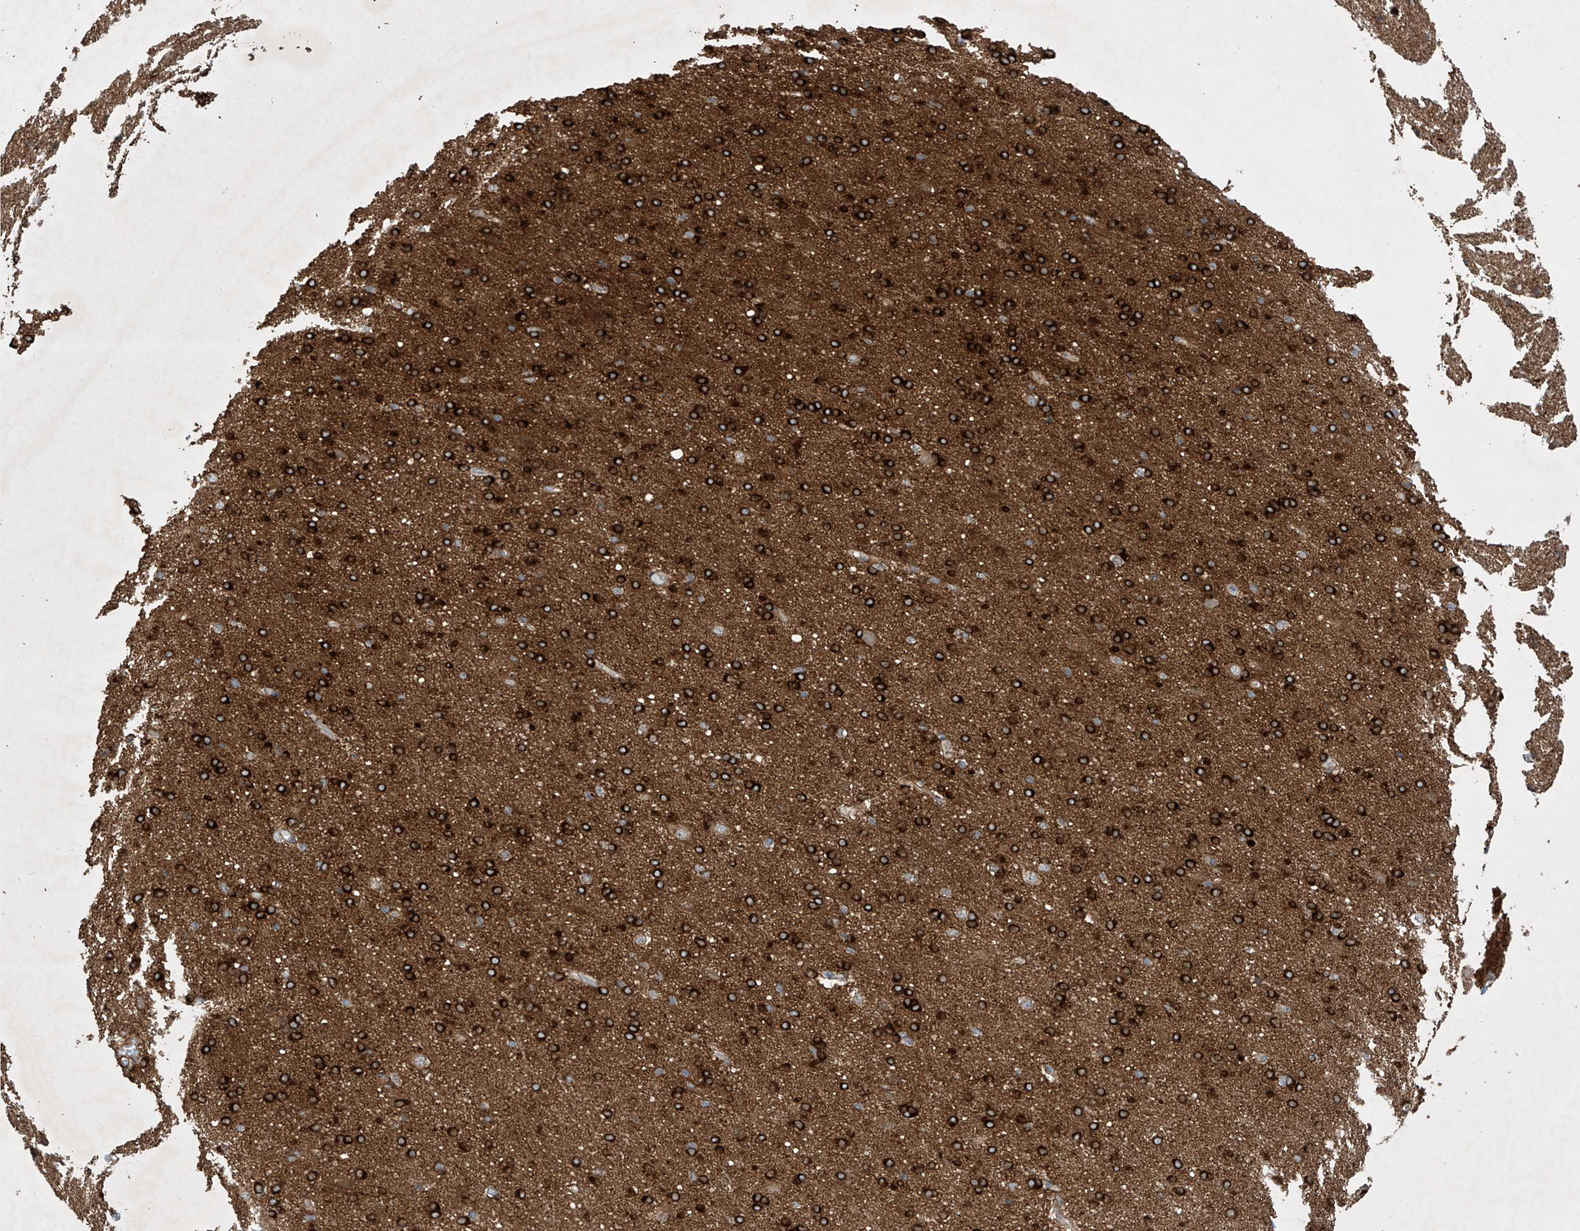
{"staining": {"intensity": "negative", "quantity": "none", "location": "none"}, "tissue": "cerebral cortex", "cell_type": "Endothelial cells", "image_type": "normal", "snomed": [{"axis": "morphology", "description": "Normal tissue, NOS"}, {"axis": "topography", "description": "Cerebral cortex"}], "caption": "A high-resolution histopathology image shows immunohistochemistry (IHC) staining of benign cerebral cortex, which exhibits no significant expression in endothelial cells.", "gene": "PHACTR2", "patient": {"sex": "male", "age": 62}}